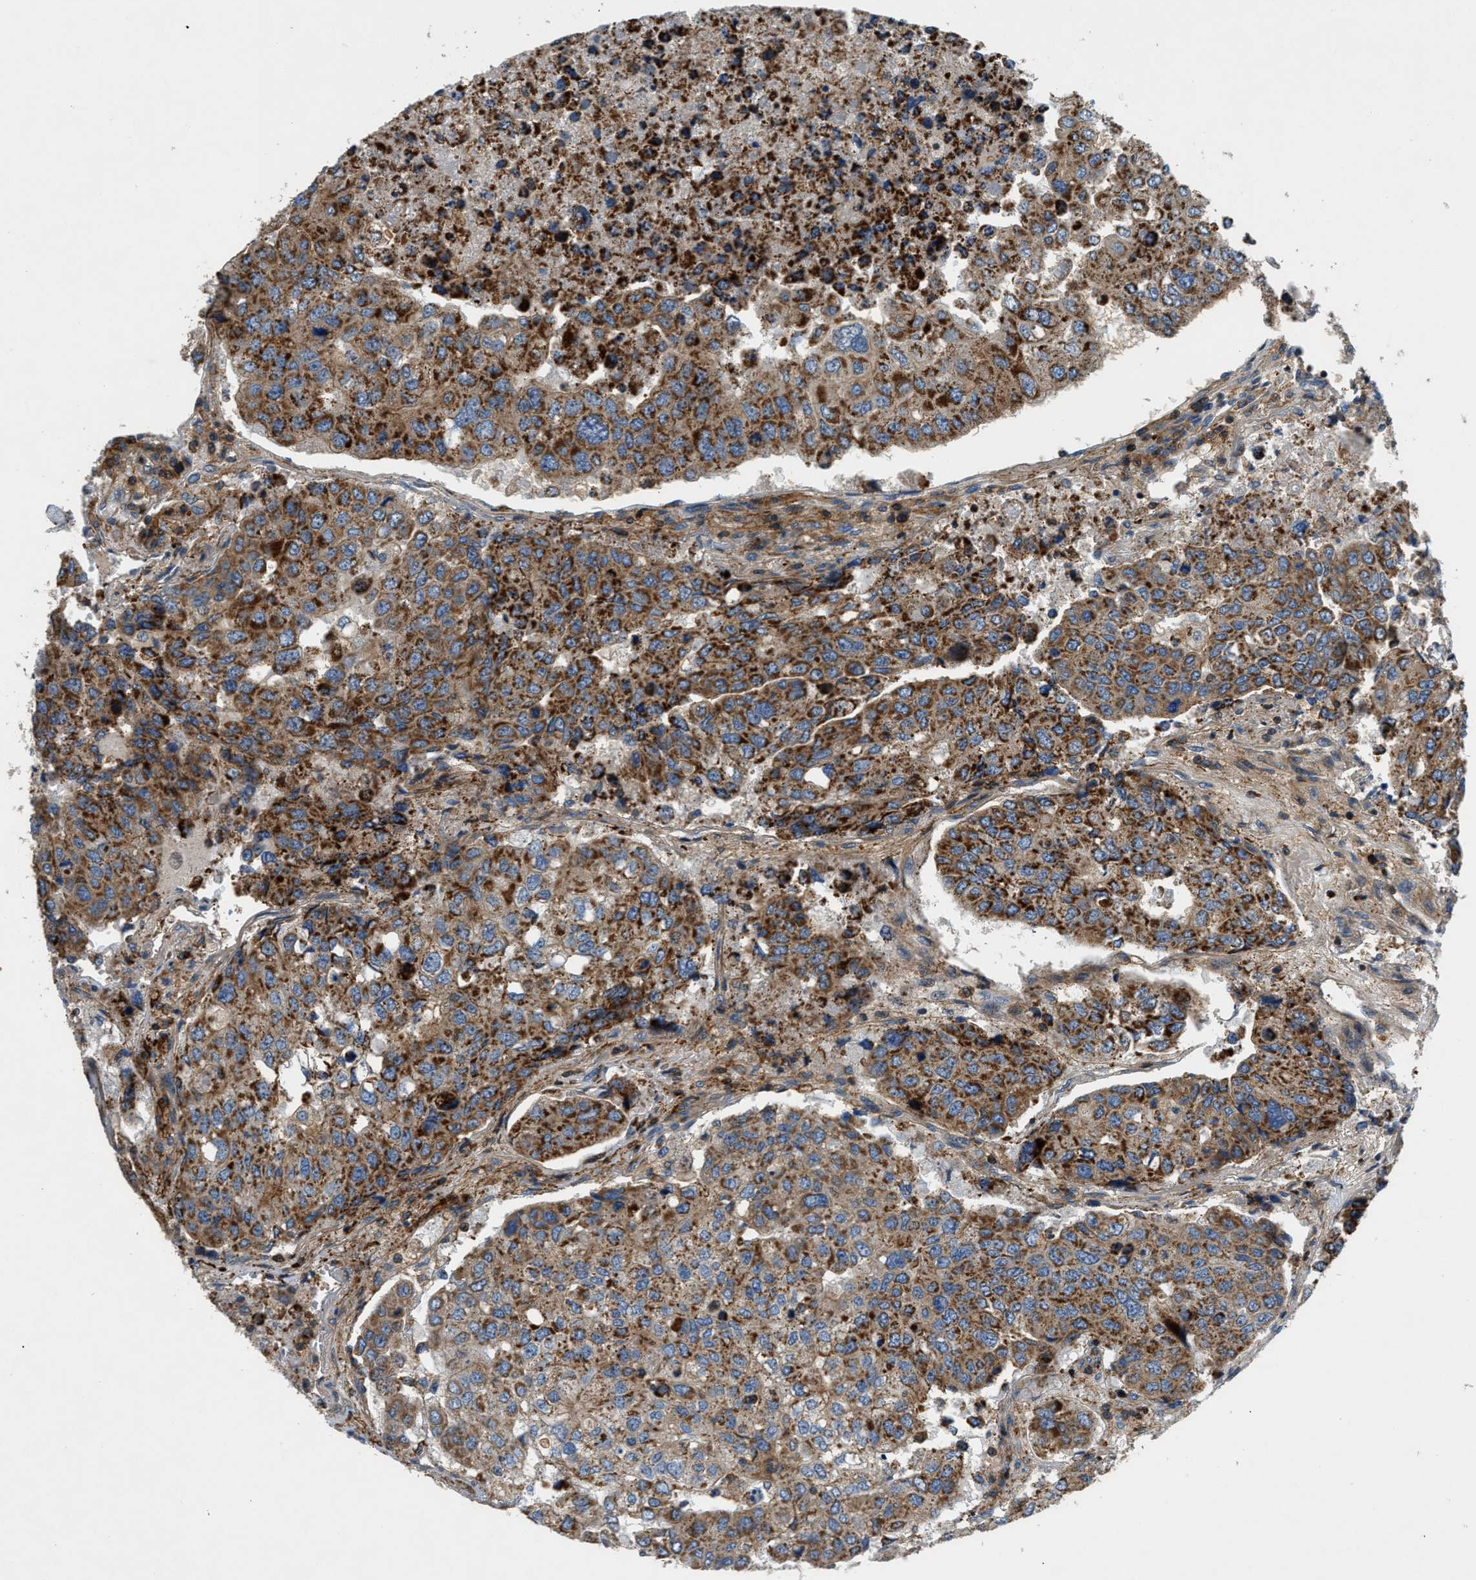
{"staining": {"intensity": "moderate", "quantity": ">75%", "location": "cytoplasmic/membranous"}, "tissue": "urothelial cancer", "cell_type": "Tumor cells", "image_type": "cancer", "snomed": [{"axis": "morphology", "description": "Urothelial carcinoma, High grade"}, {"axis": "topography", "description": "Lymph node"}, {"axis": "topography", "description": "Urinary bladder"}], "caption": "Immunohistochemical staining of high-grade urothelial carcinoma demonstrates medium levels of moderate cytoplasmic/membranous positivity in about >75% of tumor cells. (IHC, brightfield microscopy, high magnification).", "gene": "DHODH", "patient": {"sex": "male", "age": 51}}